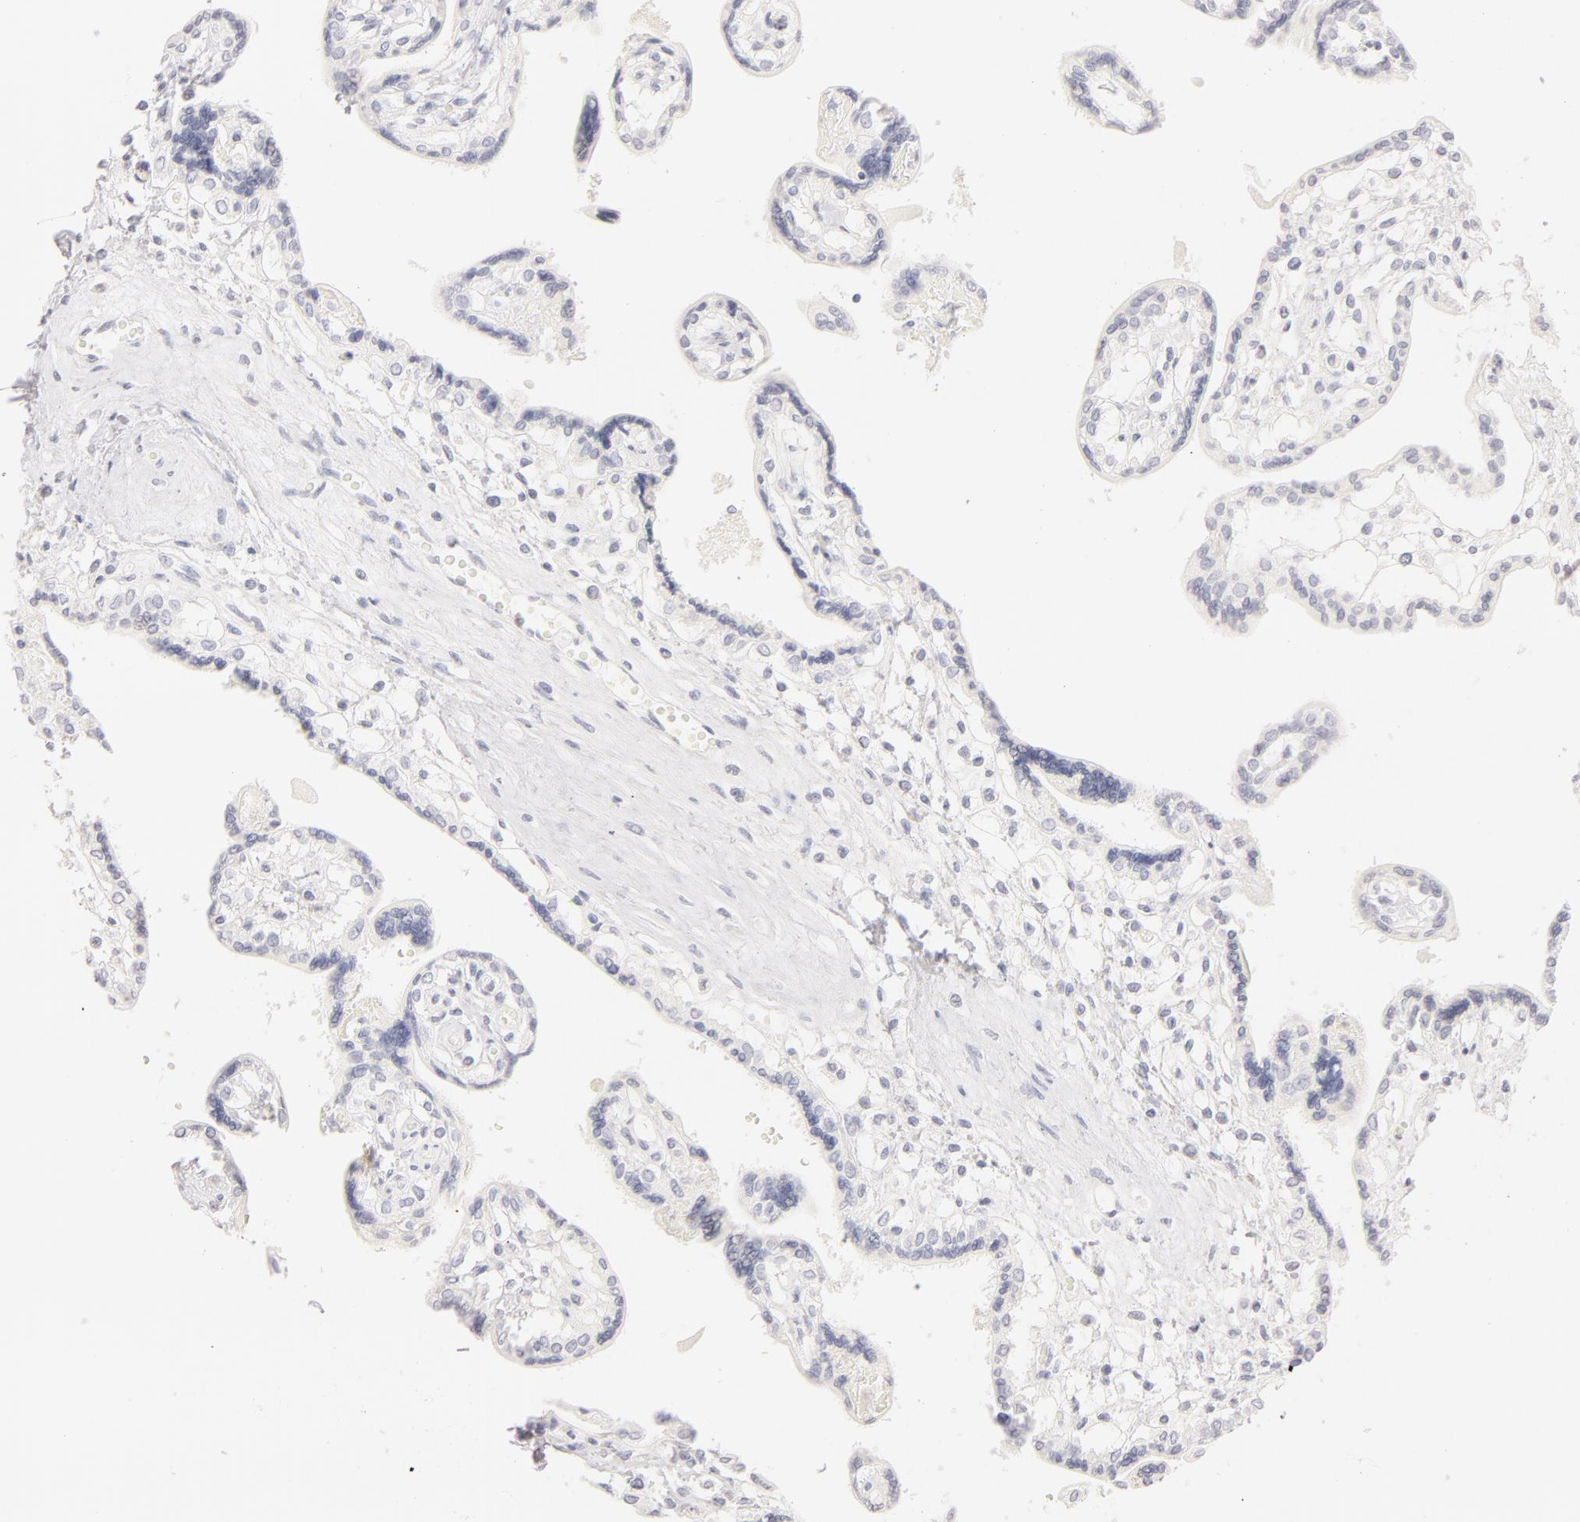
{"staining": {"intensity": "negative", "quantity": "none", "location": "none"}, "tissue": "placenta", "cell_type": "Decidual cells", "image_type": "normal", "snomed": [{"axis": "morphology", "description": "Normal tissue, NOS"}, {"axis": "topography", "description": "Placenta"}], "caption": "This is a image of immunohistochemistry (IHC) staining of benign placenta, which shows no positivity in decidual cells.", "gene": "LGALS7B", "patient": {"sex": "female", "age": 31}}